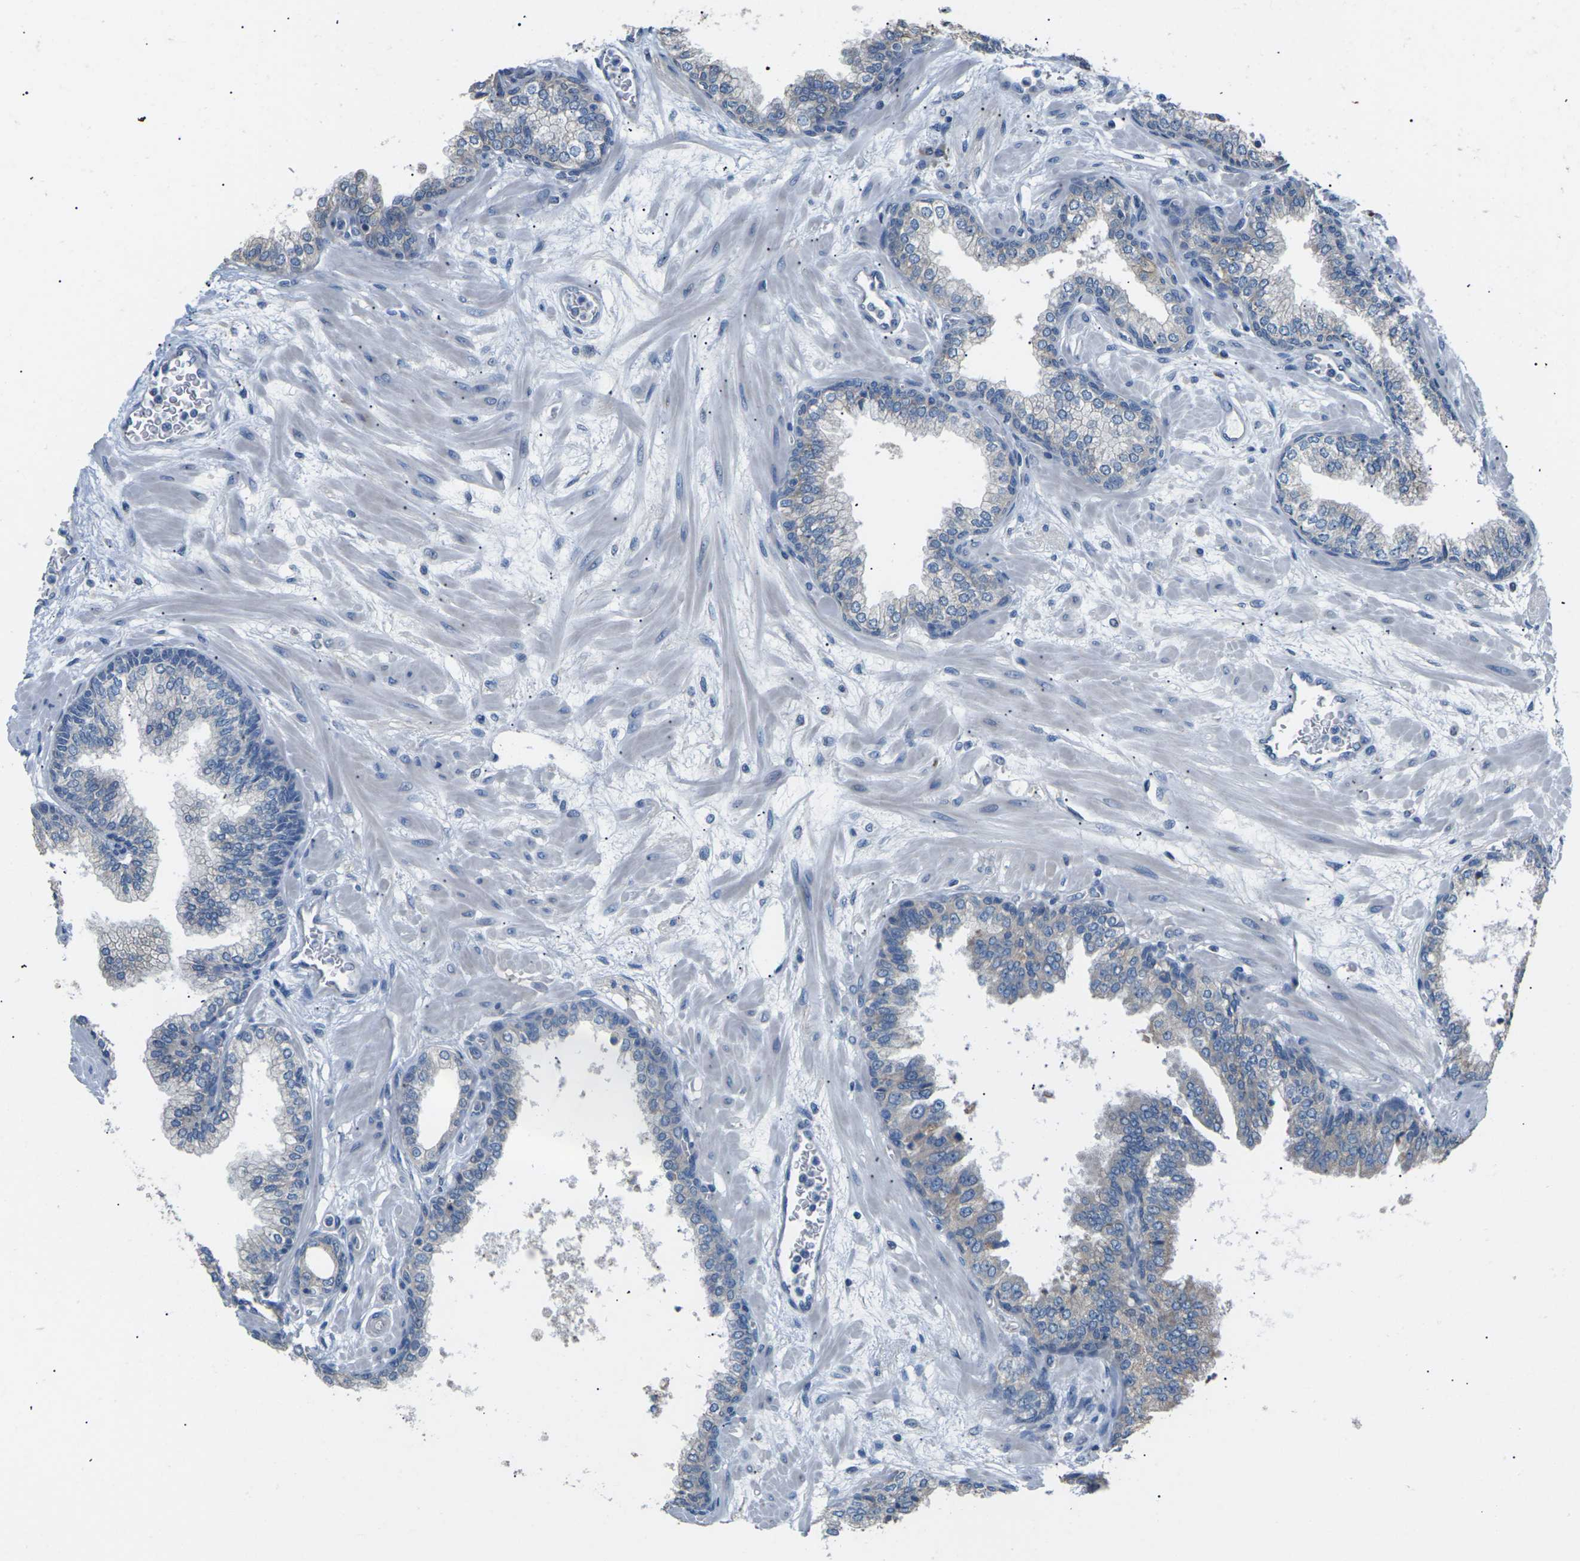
{"staining": {"intensity": "weak", "quantity": "<25%", "location": "cytoplasmic/membranous"}, "tissue": "prostate", "cell_type": "Glandular cells", "image_type": "normal", "snomed": [{"axis": "morphology", "description": "Normal tissue, NOS"}, {"axis": "morphology", "description": "Urothelial carcinoma, Low grade"}, {"axis": "topography", "description": "Urinary bladder"}, {"axis": "topography", "description": "Prostate"}], "caption": "This image is of normal prostate stained with immunohistochemistry to label a protein in brown with the nuclei are counter-stained blue. There is no expression in glandular cells.", "gene": "KLHDC8B", "patient": {"sex": "male", "age": 60}}